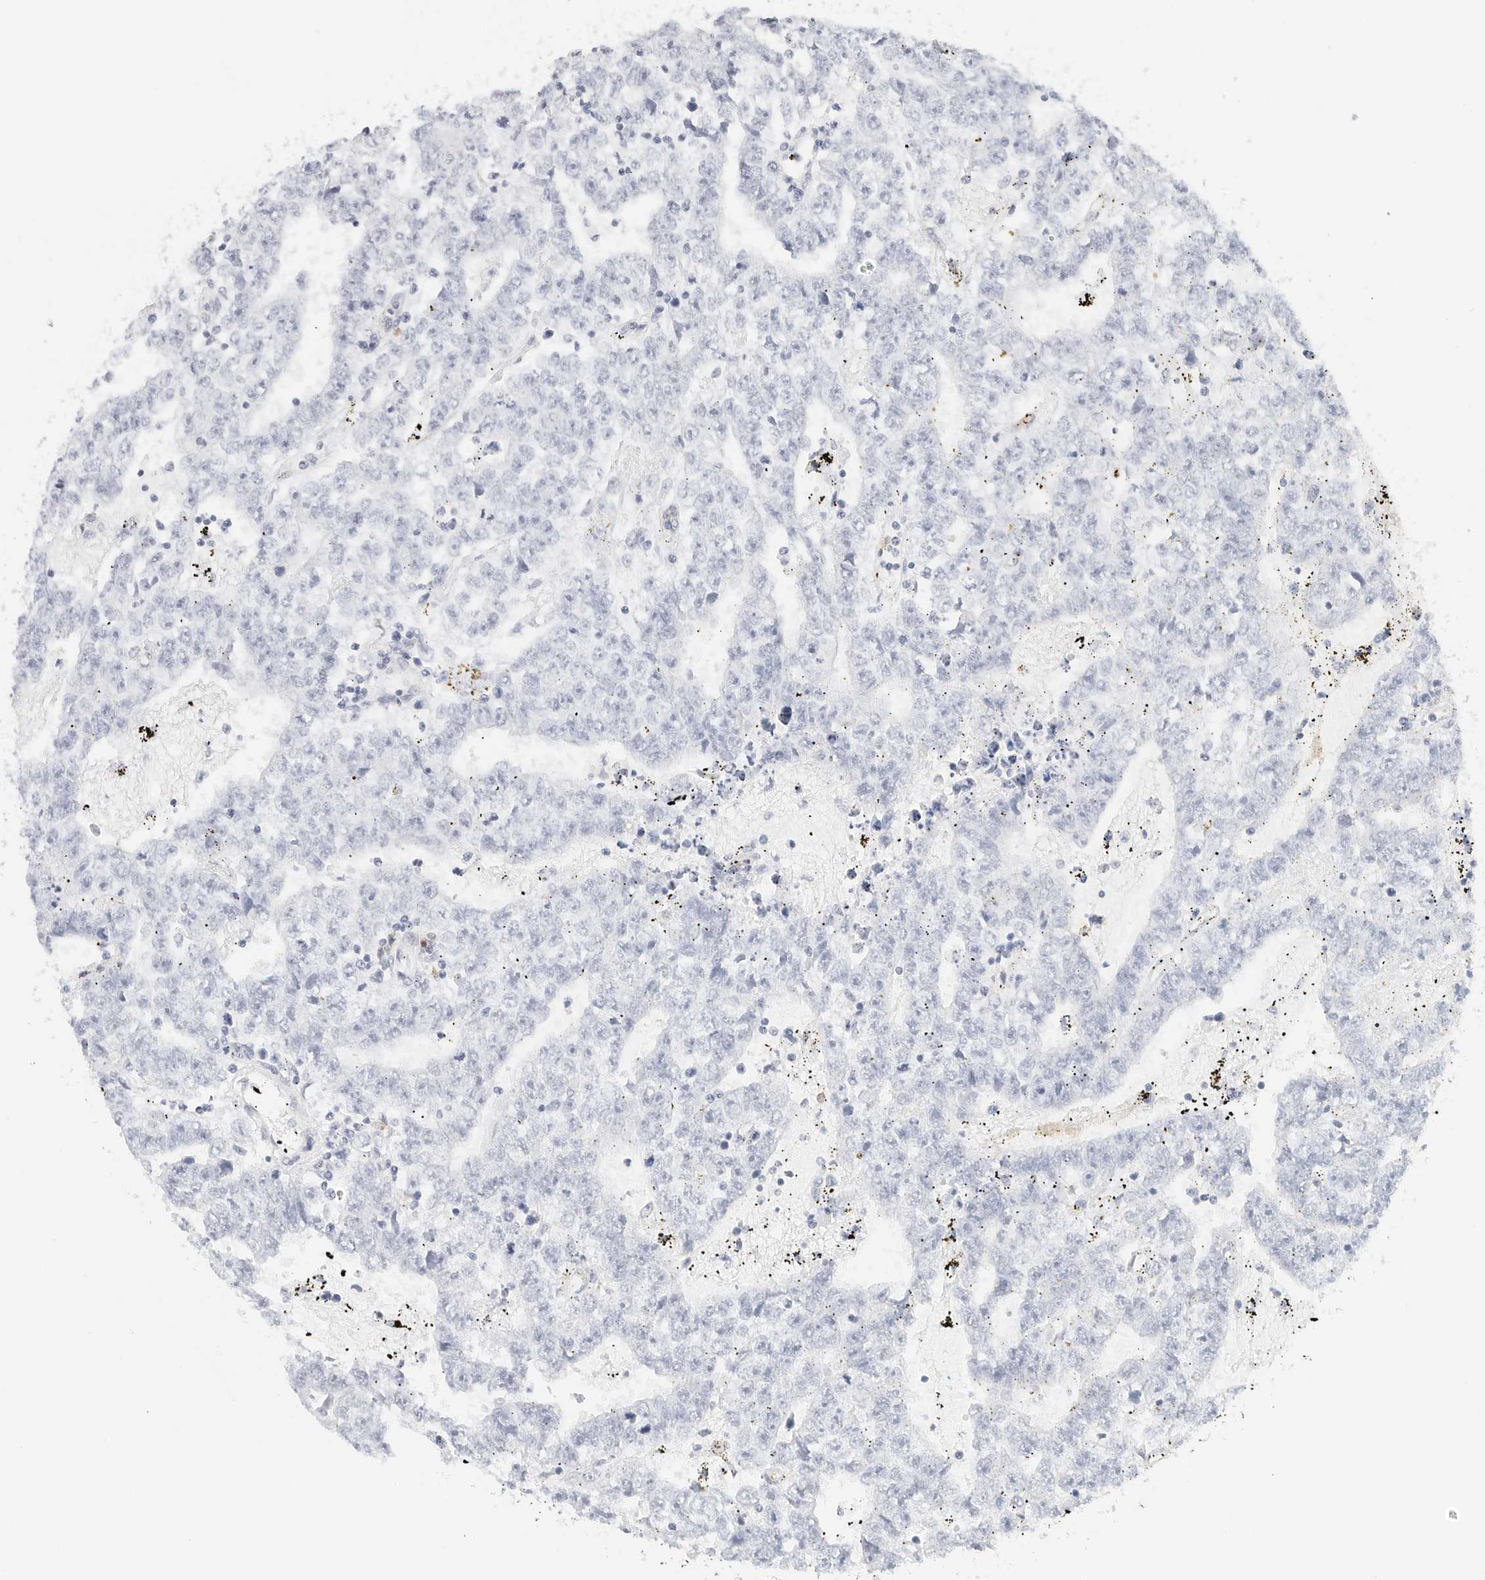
{"staining": {"intensity": "negative", "quantity": "none", "location": "none"}, "tissue": "testis cancer", "cell_type": "Tumor cells", "image_type": "cancer", "snomed": [{"axis": "morphology", "description": "Carcinoma, Embryonal, NOS"}, {"axis": "topography", "description": "Testis"}], "caption": "Image shows no protein positivity in tumor cells of testis embryonal carcinoma tissue.", "gene": "CD22", "patient": {"sex": "male", "age": 25}}